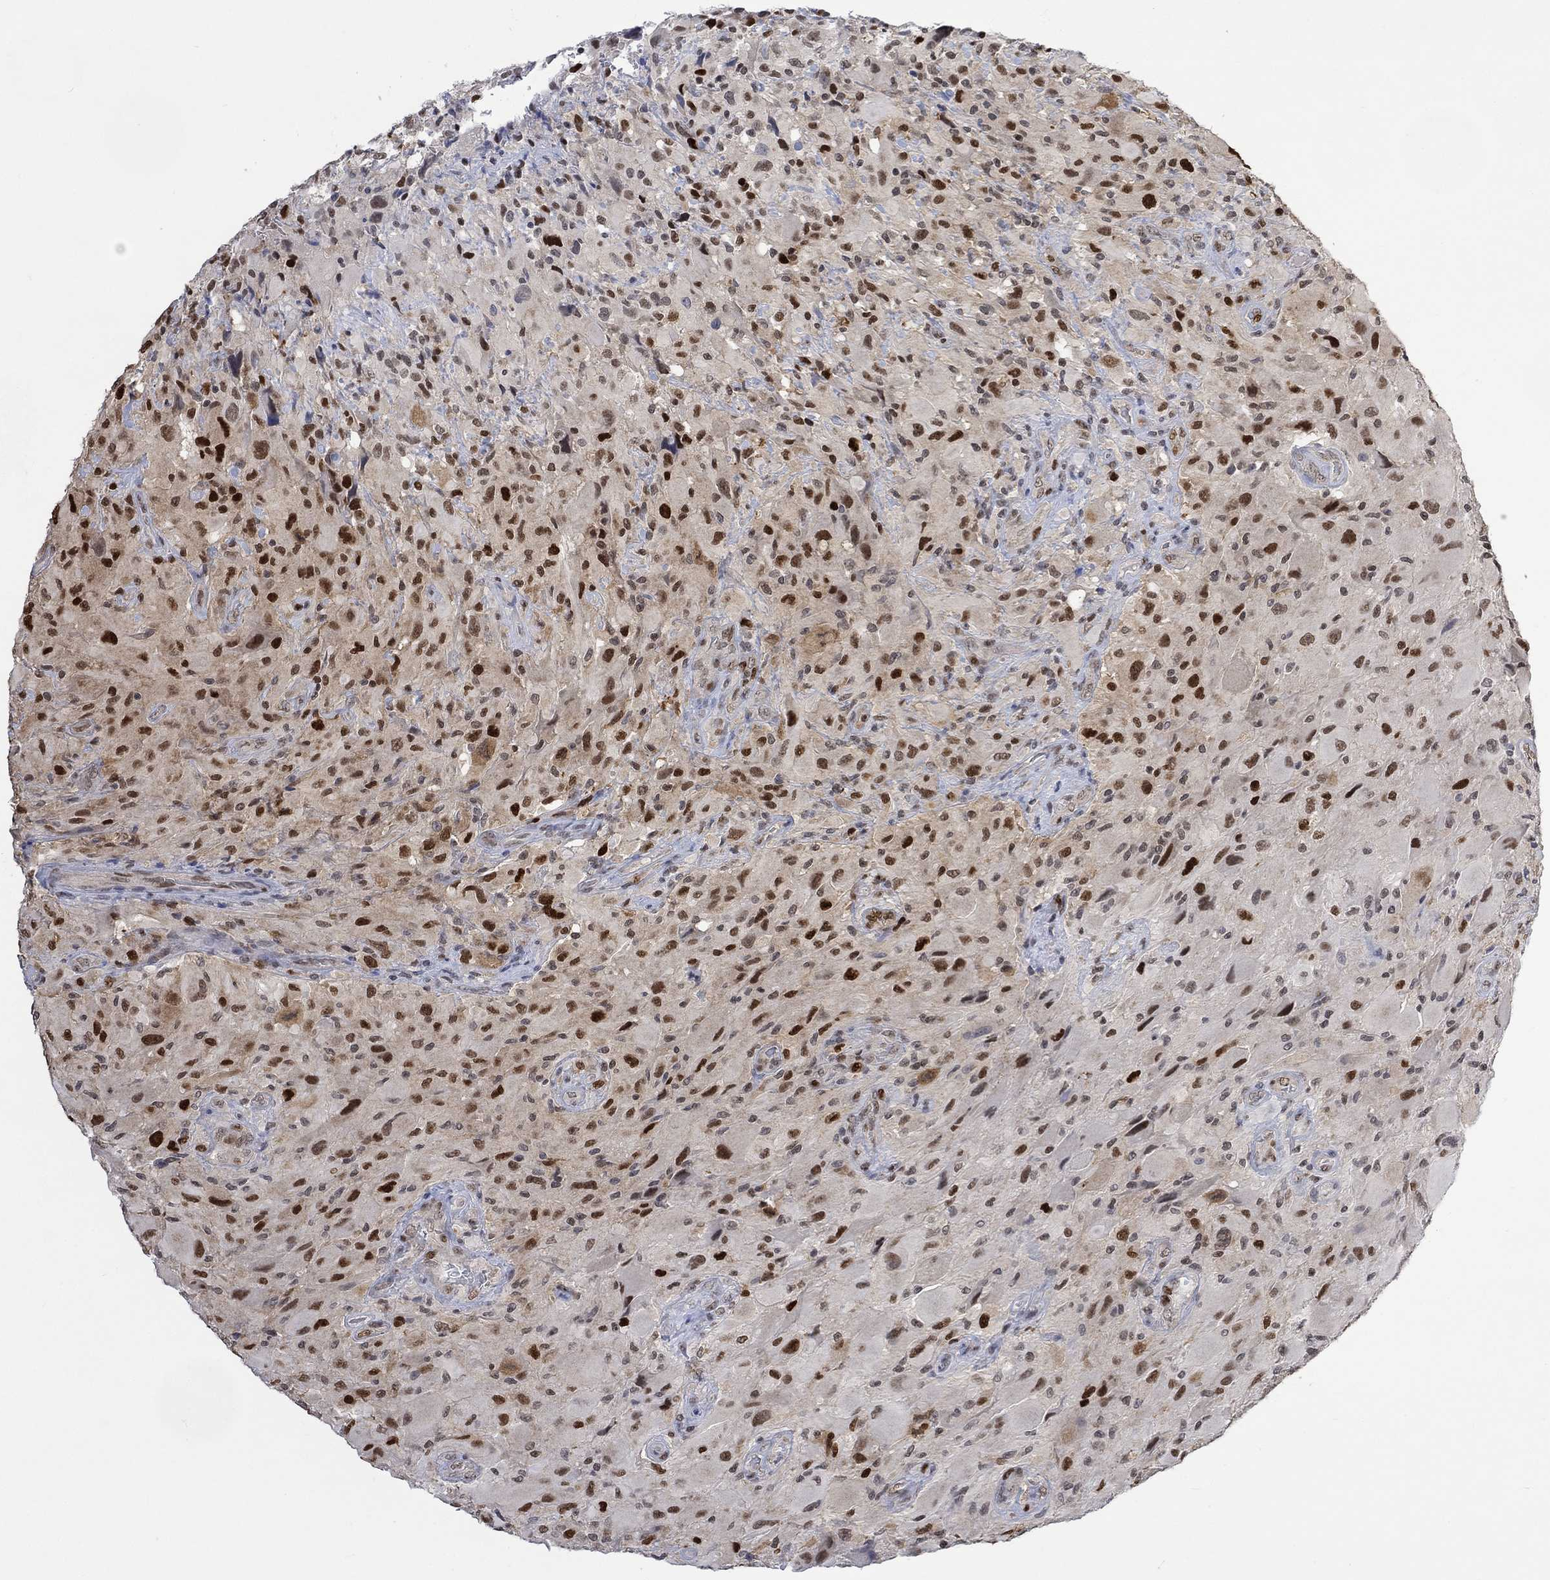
{"staining": {"intensity": "strong", "quantity": "<25%", "location": "nuclear"}, "tissue": "glioma", "cell_type": "Tumor cells", "image_type": "cancer", "snomed": [{"axis": "morphology", "description": "Glioma, malignant, High grade"}, {"axis": "topography", "description": "Cerebral cortex"}], "caption": "Malignant glioma (high-grade) stained with IHC demonstrates strong nuclear expression in approximately <25% of tumor cells.", "gene": "RAD54L2", "patient": {"sex": "male", "age": 35}}